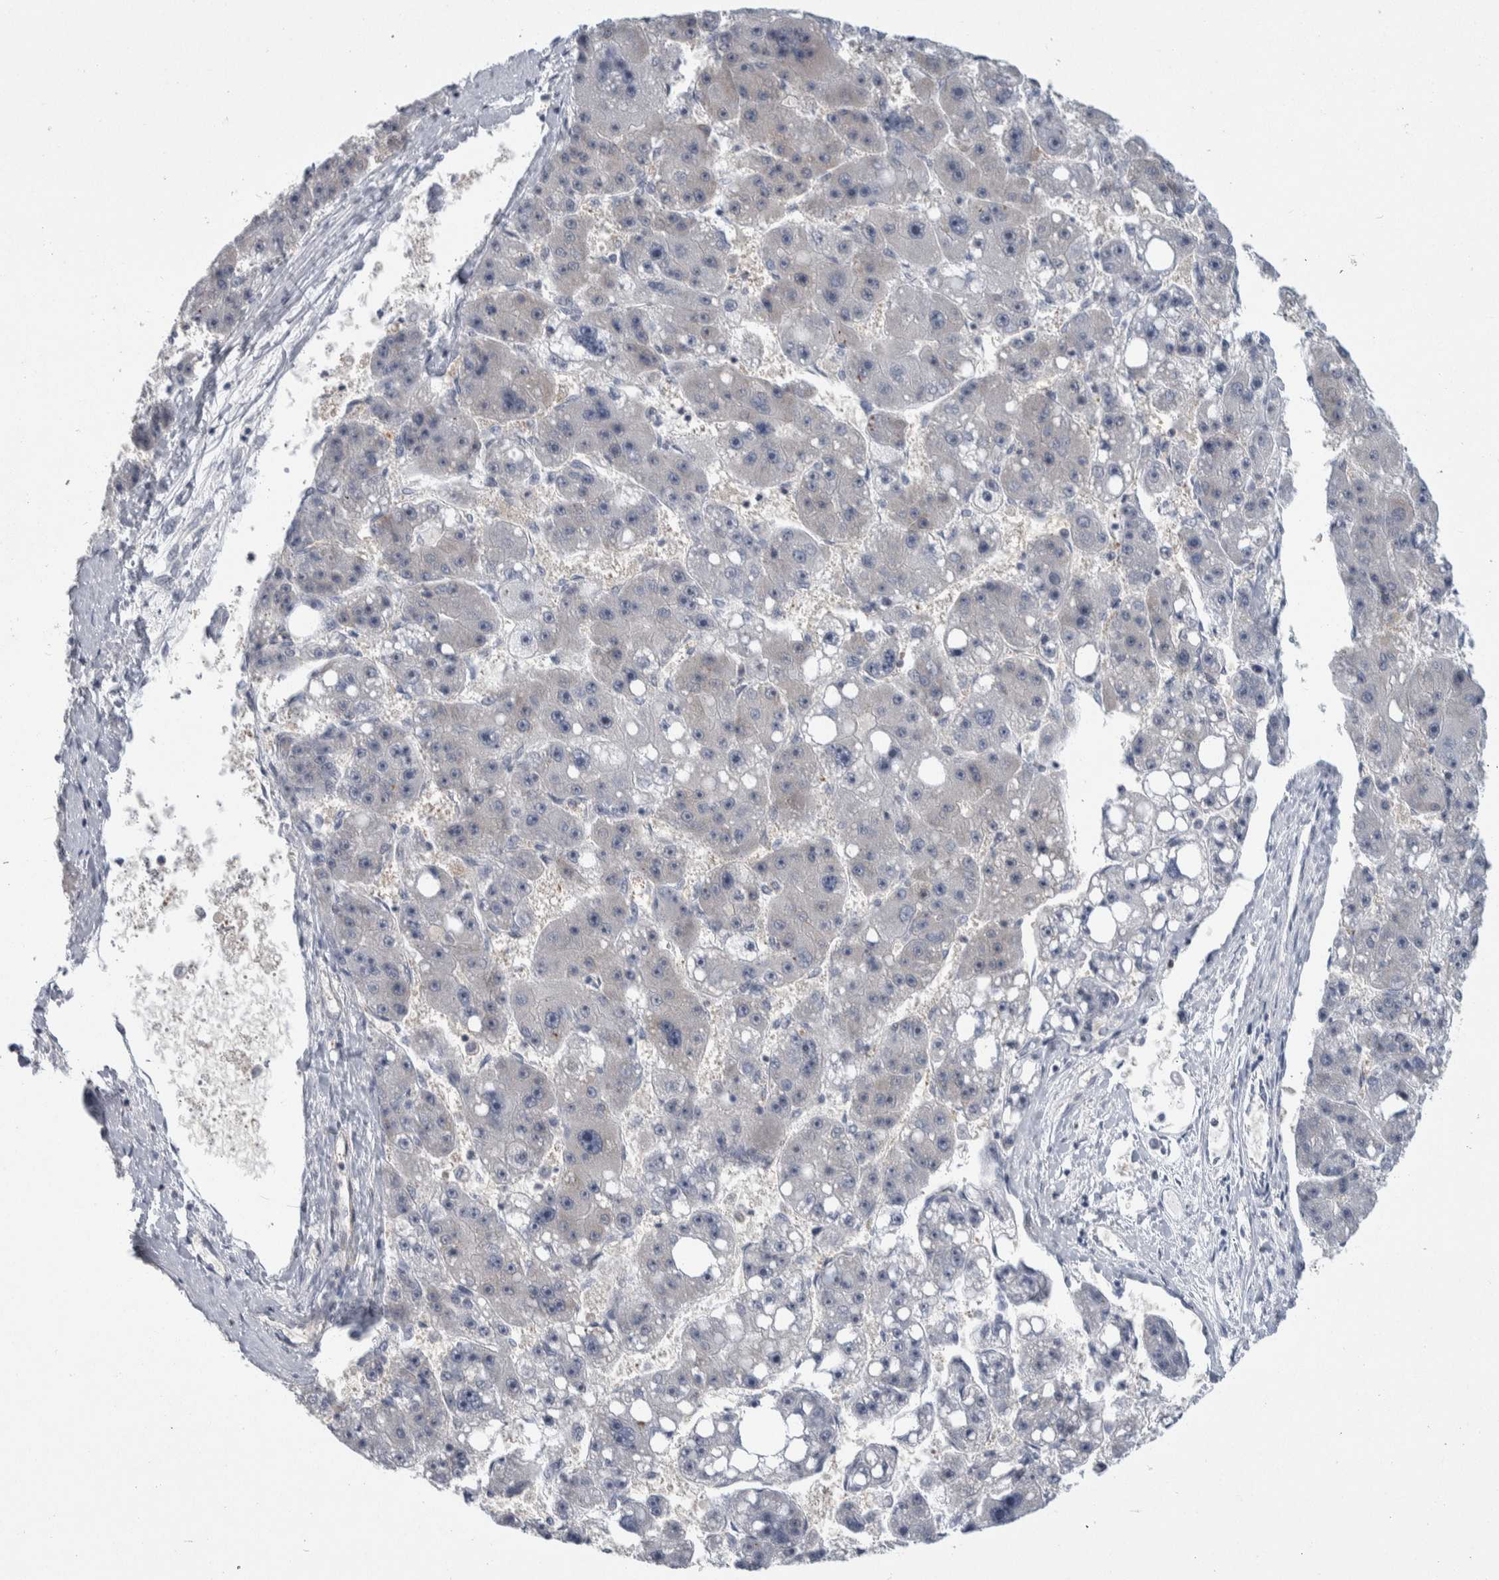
{"staining": {"intensity": "negative", "quantity": "none", "location": "none"}, "tissue": "liver cancer", "cell_type": "Tumor cells", "image_type": "cancer", "snomed": [{"axis": "morphology", "description": "Carcinoma, Hepatocellular, NOS"}, {"axis": "topography", "description": "Liver"}], "caption": "A high-resolution photomicrograph shows immunohistochemistry (IHC) staining of liver hepatocellular carcinoma, which reveals no significant staining in tumor cells. (Brightfield microscopy of DAB (3,3'-diaminobenzidine) immunohistochemistry (IHC) at high magnification).", "gene": "PTPA", "patient": {"sex": "female", "age": 61}}